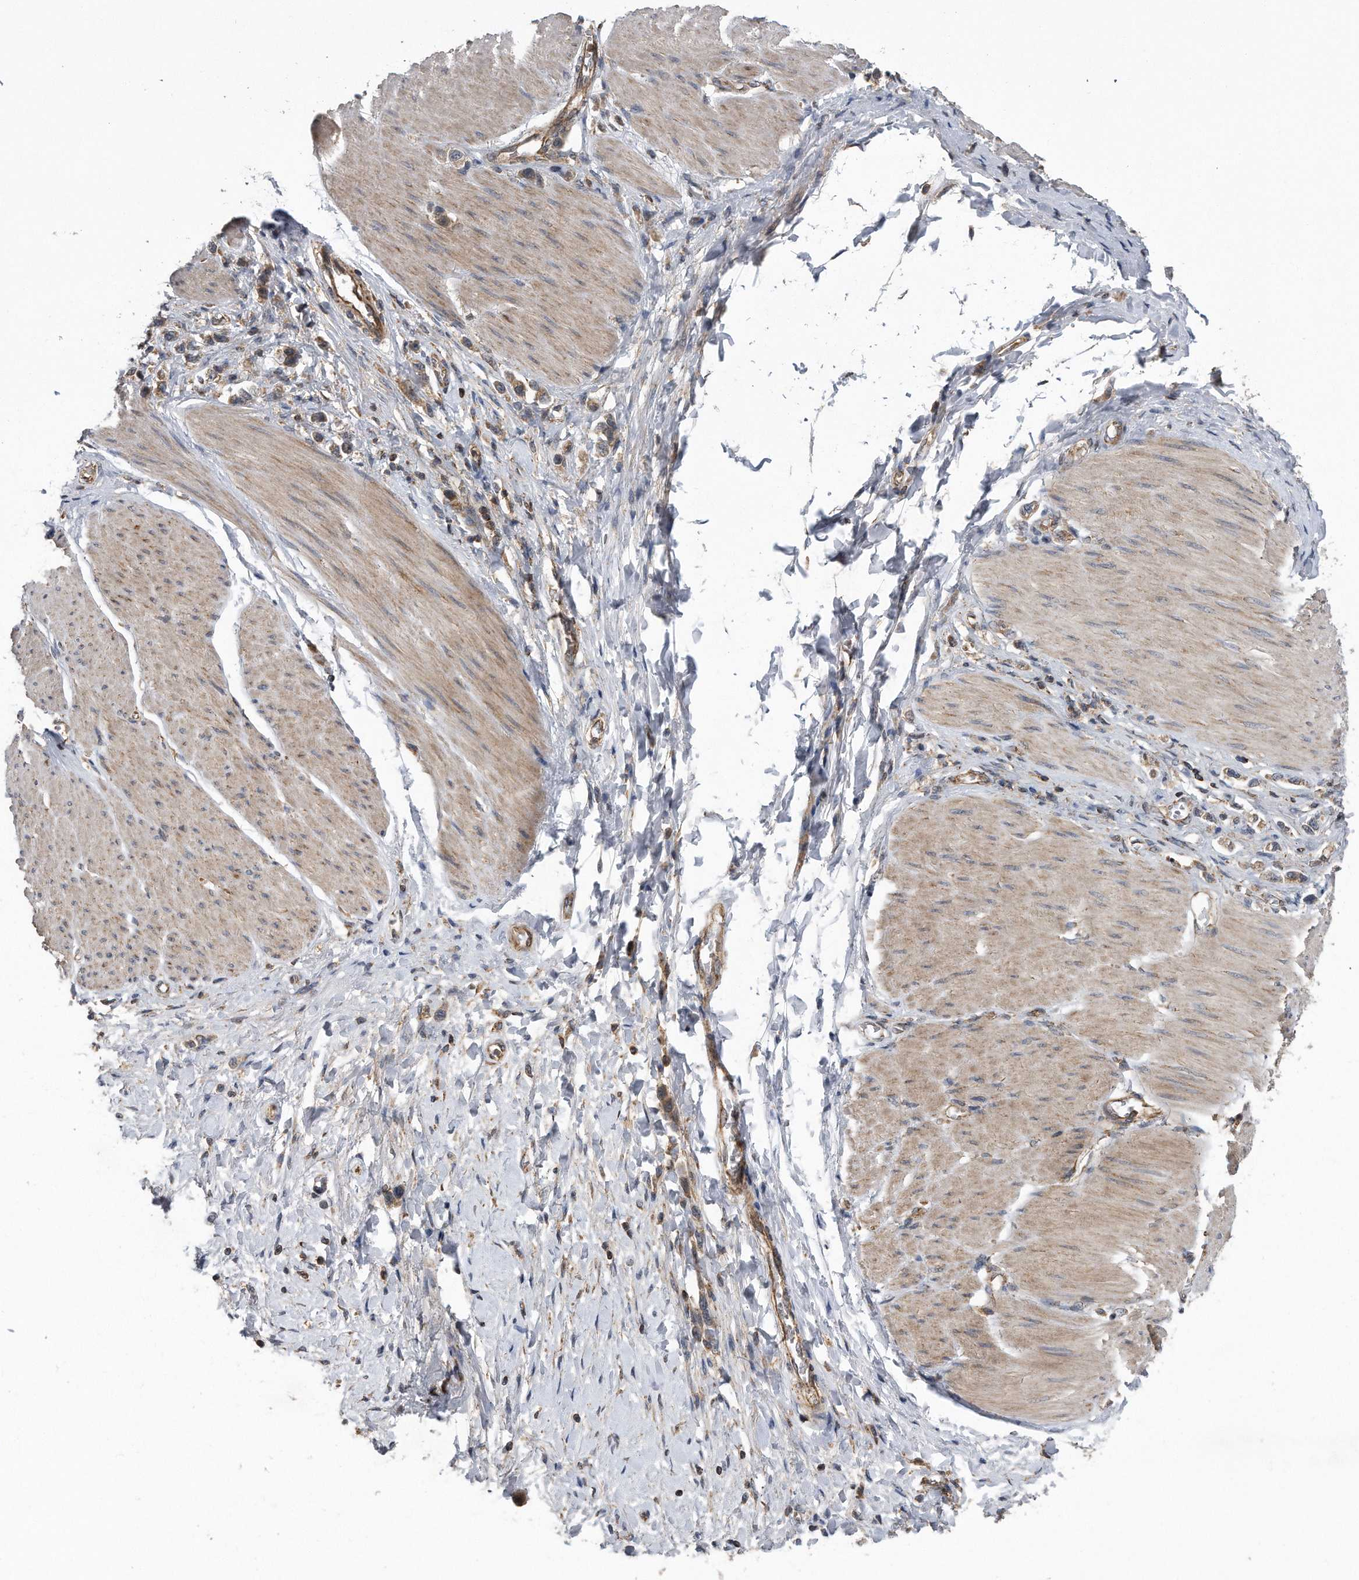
{"staining": {"intensity": "weak", "quantity": "25%-75%", "location": "cytoplasmic/membranous"}, "tissue": "stomach cancer", "cell_type": "Tumor cells", "image_type": "cancer", "snomed": [{"axis": "morphology", "description": "Adenocarcinoma, NOS"}, {"axis": "topography", "description": "Stomach"}], "caption": "The immunohistochemical stain shows weak cytoplasmic/membranous staining in tumor cells of stomach cancer (adenocarcinoma) tissue. Ihc stains the protein of interest in brown and the nuclei are stained blue.", "gene": "ALPK2", "patient": {"sex": "female", "age": 65}}